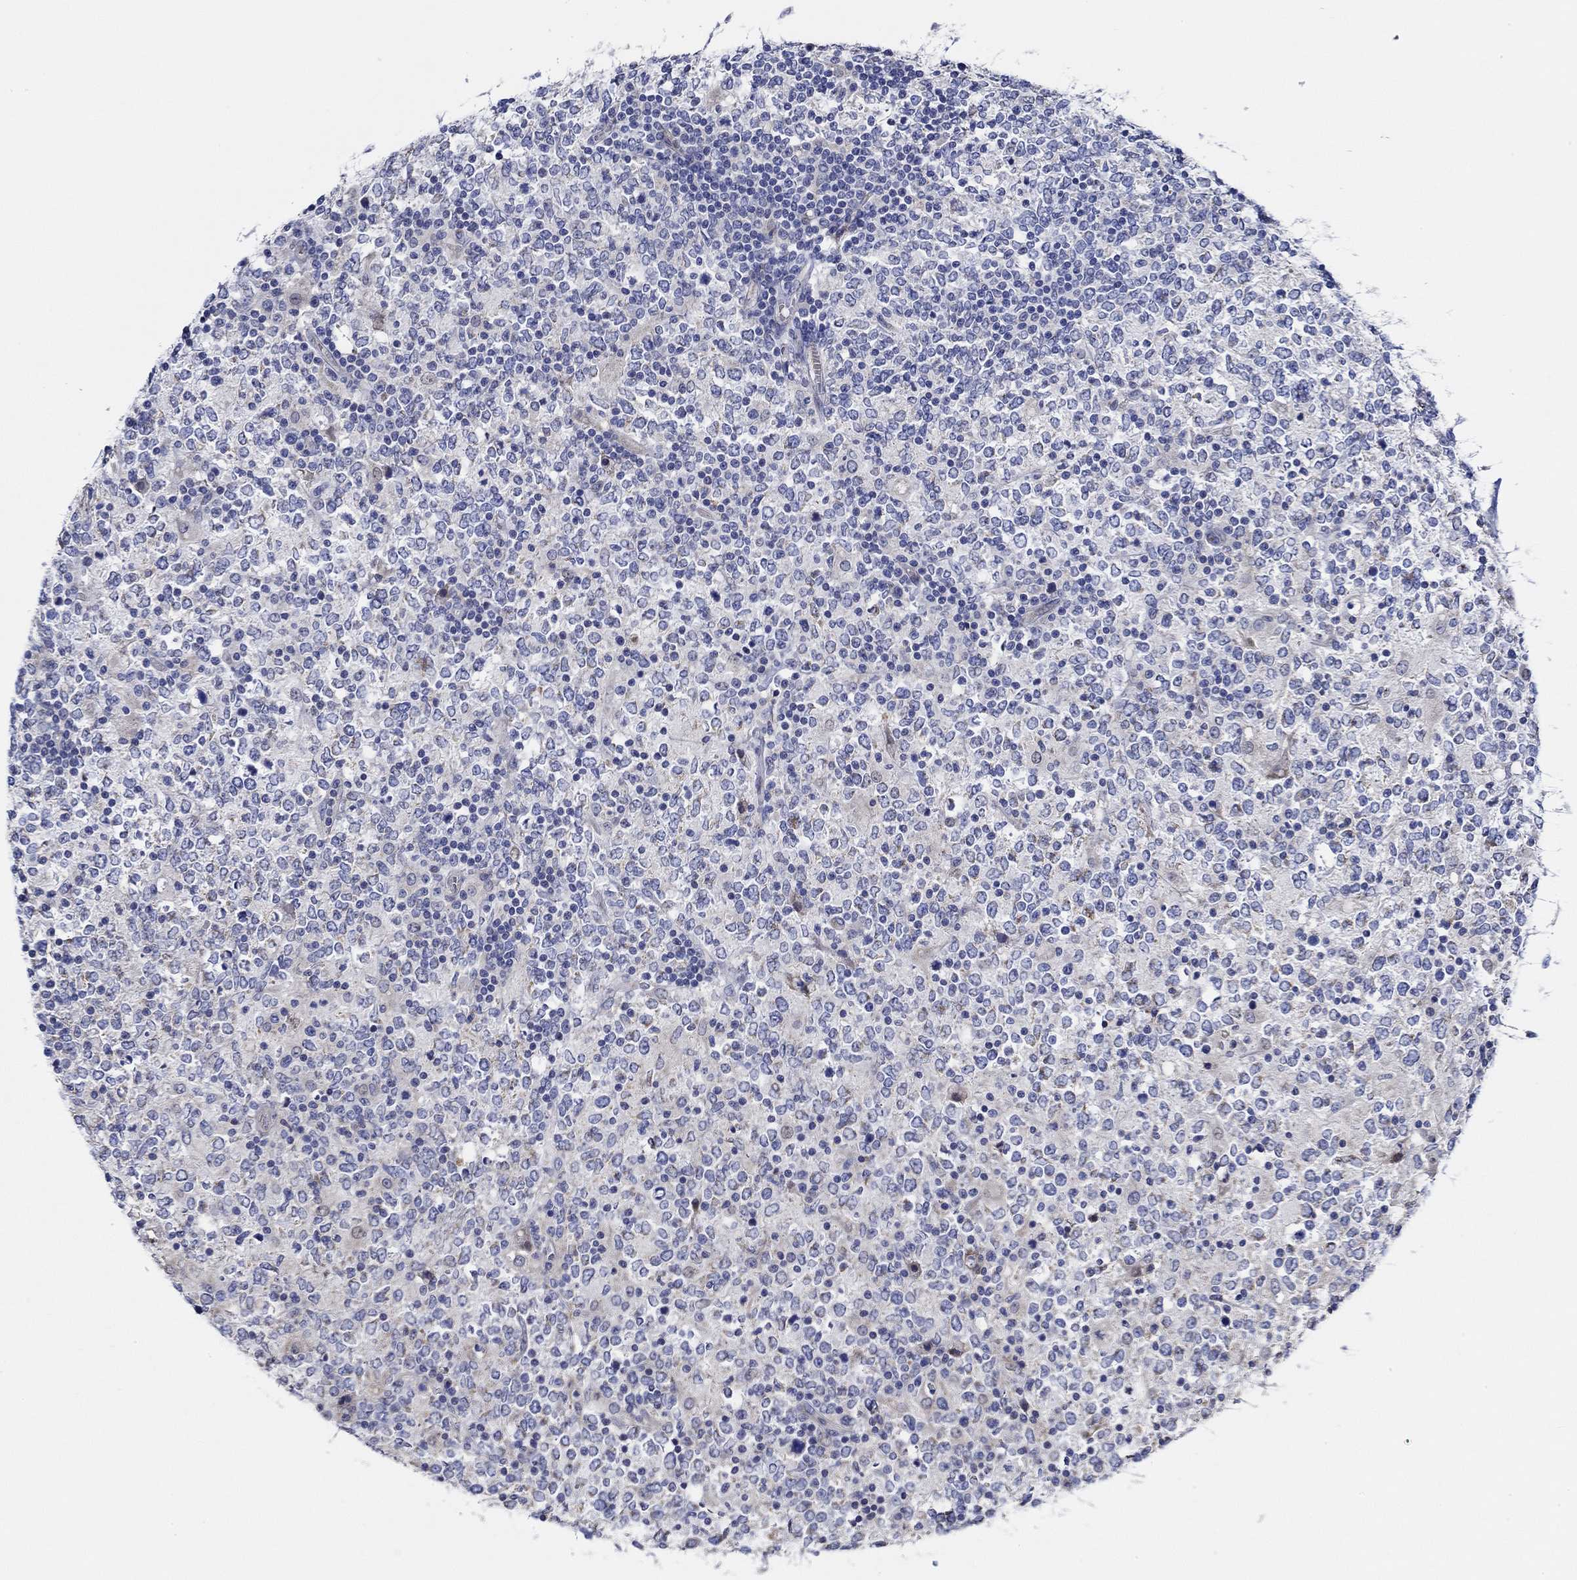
{"staining": {"intensity": "negative", "quantity": "none", "location": "none"}, "tissue": "lymphoma", "cell_type": "Tumor cells", "image_type": "cancer", "snomed": [{"axis": "morphology", "description": "Malignant lymphoma, non-Hodgkin's type, High grade"}, {"axis": "topography", "description": "Lymph node"}], "caption": "The micrograph shows no significant staining in tumor cells of high-grade malignant lymphoma, non-Hodgkin's type.", "gene": "CFAP61", "patient": {"sex": "female", "age": 84}}